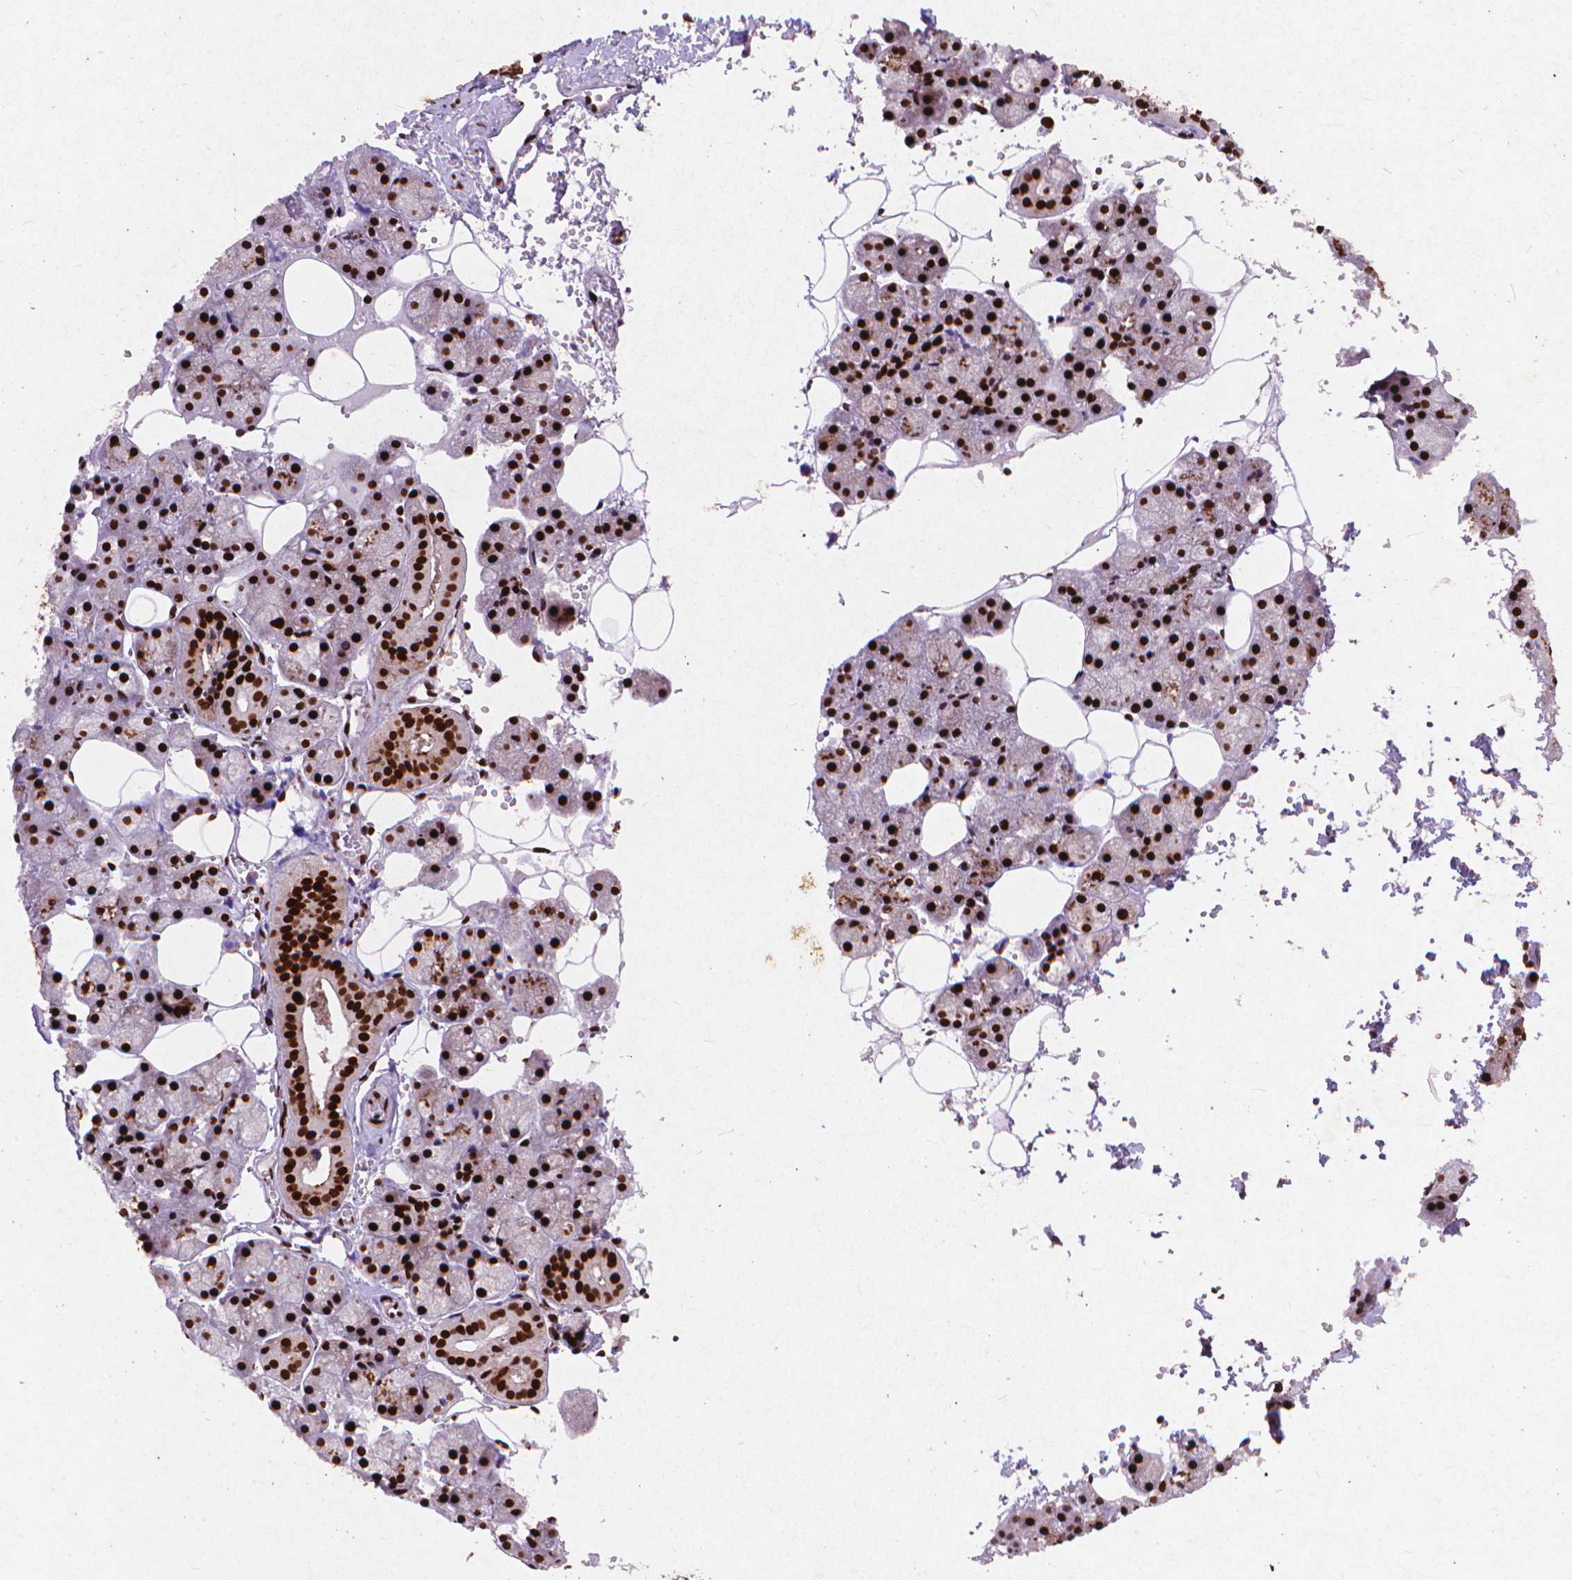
{"staining": {"intensity": "strong", "quantity": ">75%", "location": "nuclear"}, "tissue": "salivary gland", "cell_type": "Glandular cells", "image_type": "normal", "snomed": [{"axis": "morphology", "description": "Normal tissue, NOS"}, {"axis": "topography", "description": "Salivary gland"}], "caption": "This image reveals immunohistochemistry staining of unremarkable salivary gland, with high strong nuclear positivity in approximately >75% of glandular cells.", "gene": "CITED2", "patient": {"sex": "male", "age": 38}}